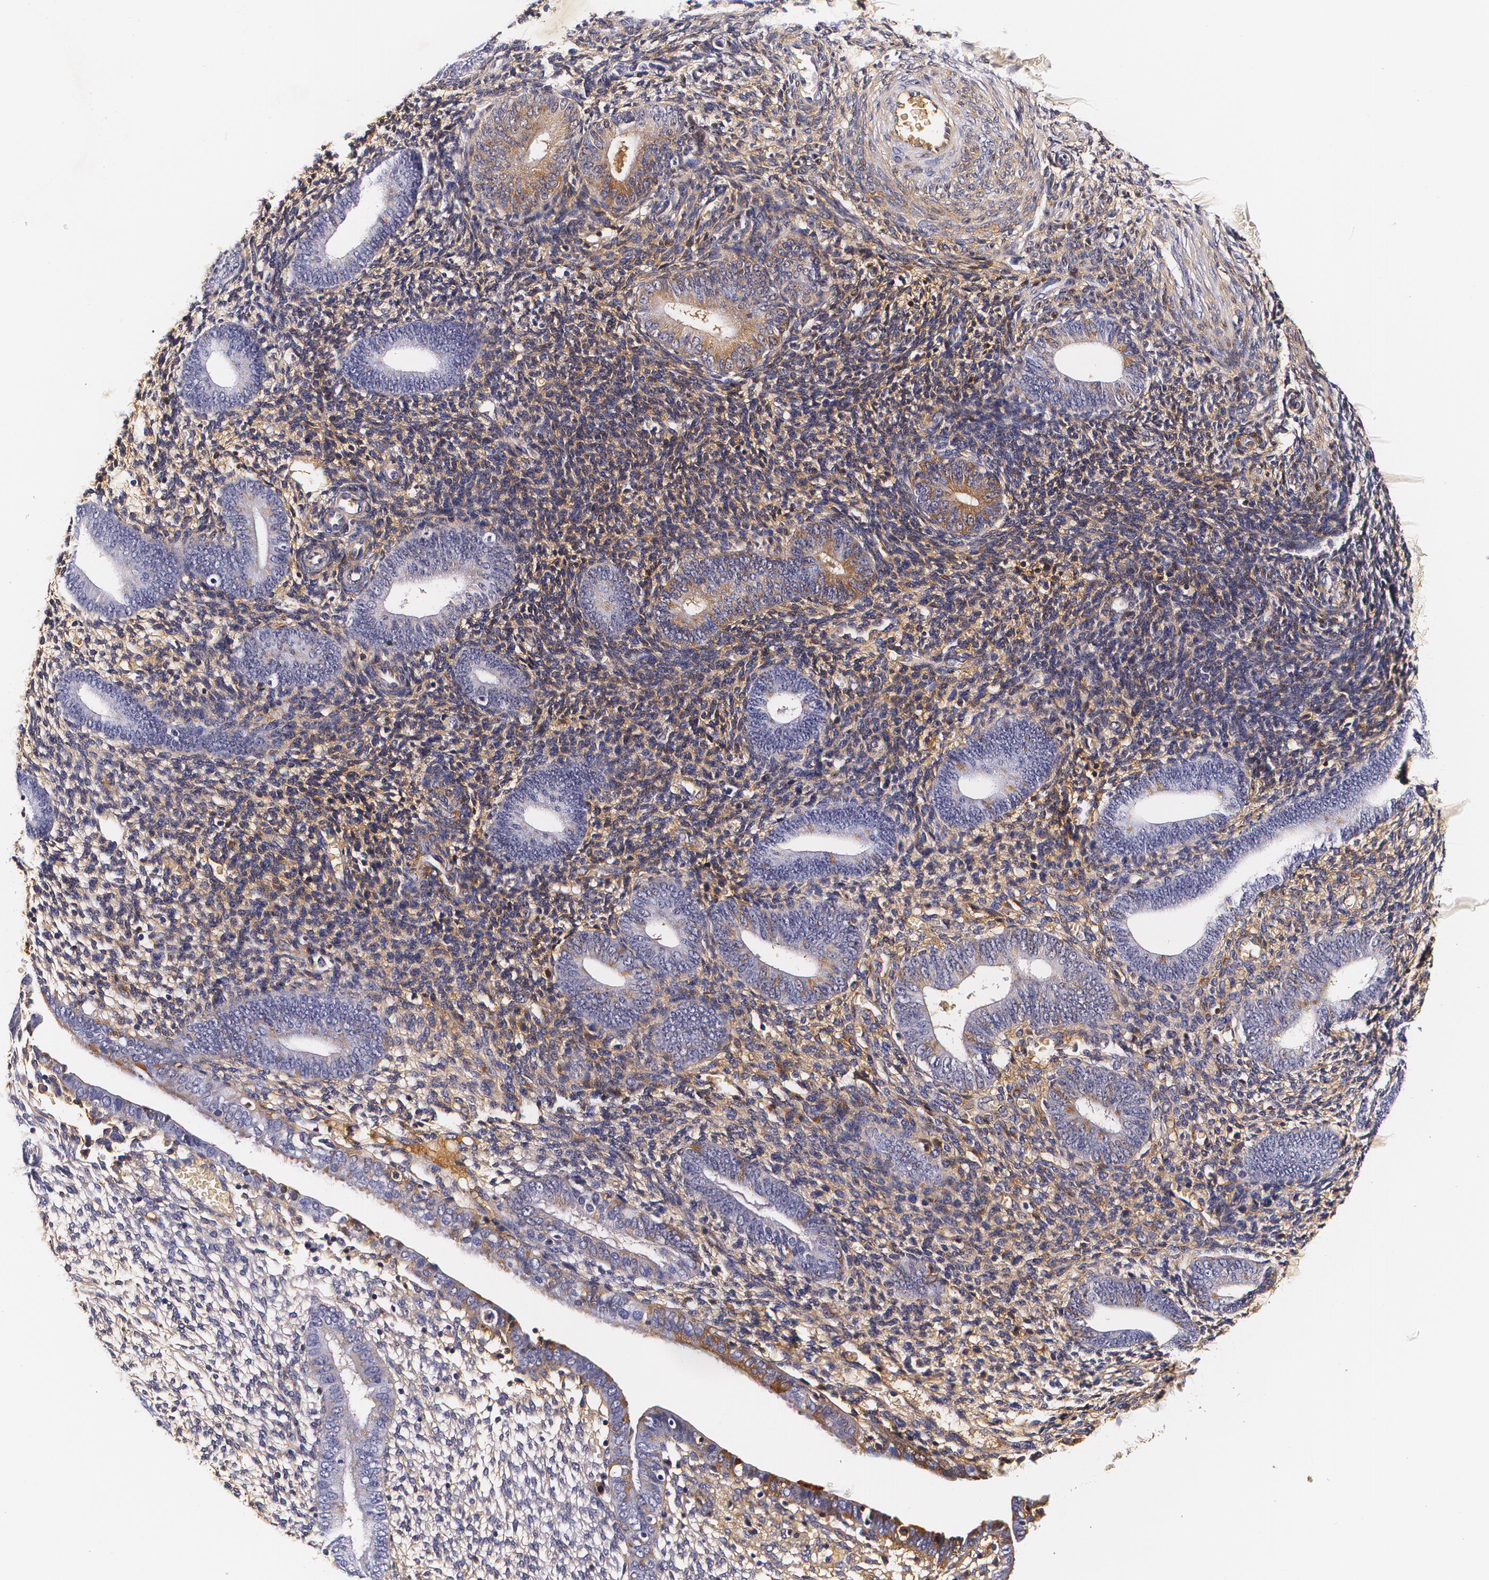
{"staining": {"intensity": "negative", "quantity": "none", "location": "none"}, "tissue": "endometrium", "cell_type": "Cells in endometrial stroma", "image_type": "normal", "snomed": [{"axis": "morphology", "description": "Normal tissue, NOS"}, {"axis": "topography", "description": "Smooth muscle"}, {"axis": "topography", "description": "Endometrium"}], "caption": "Immunohistochemistry micrograph of normal human endometrium stained for a protein (brown), which shows no expression in cells in endometrial stroma.", "gene": "TTR", "patient": {"sex": "female", "age": 57}}